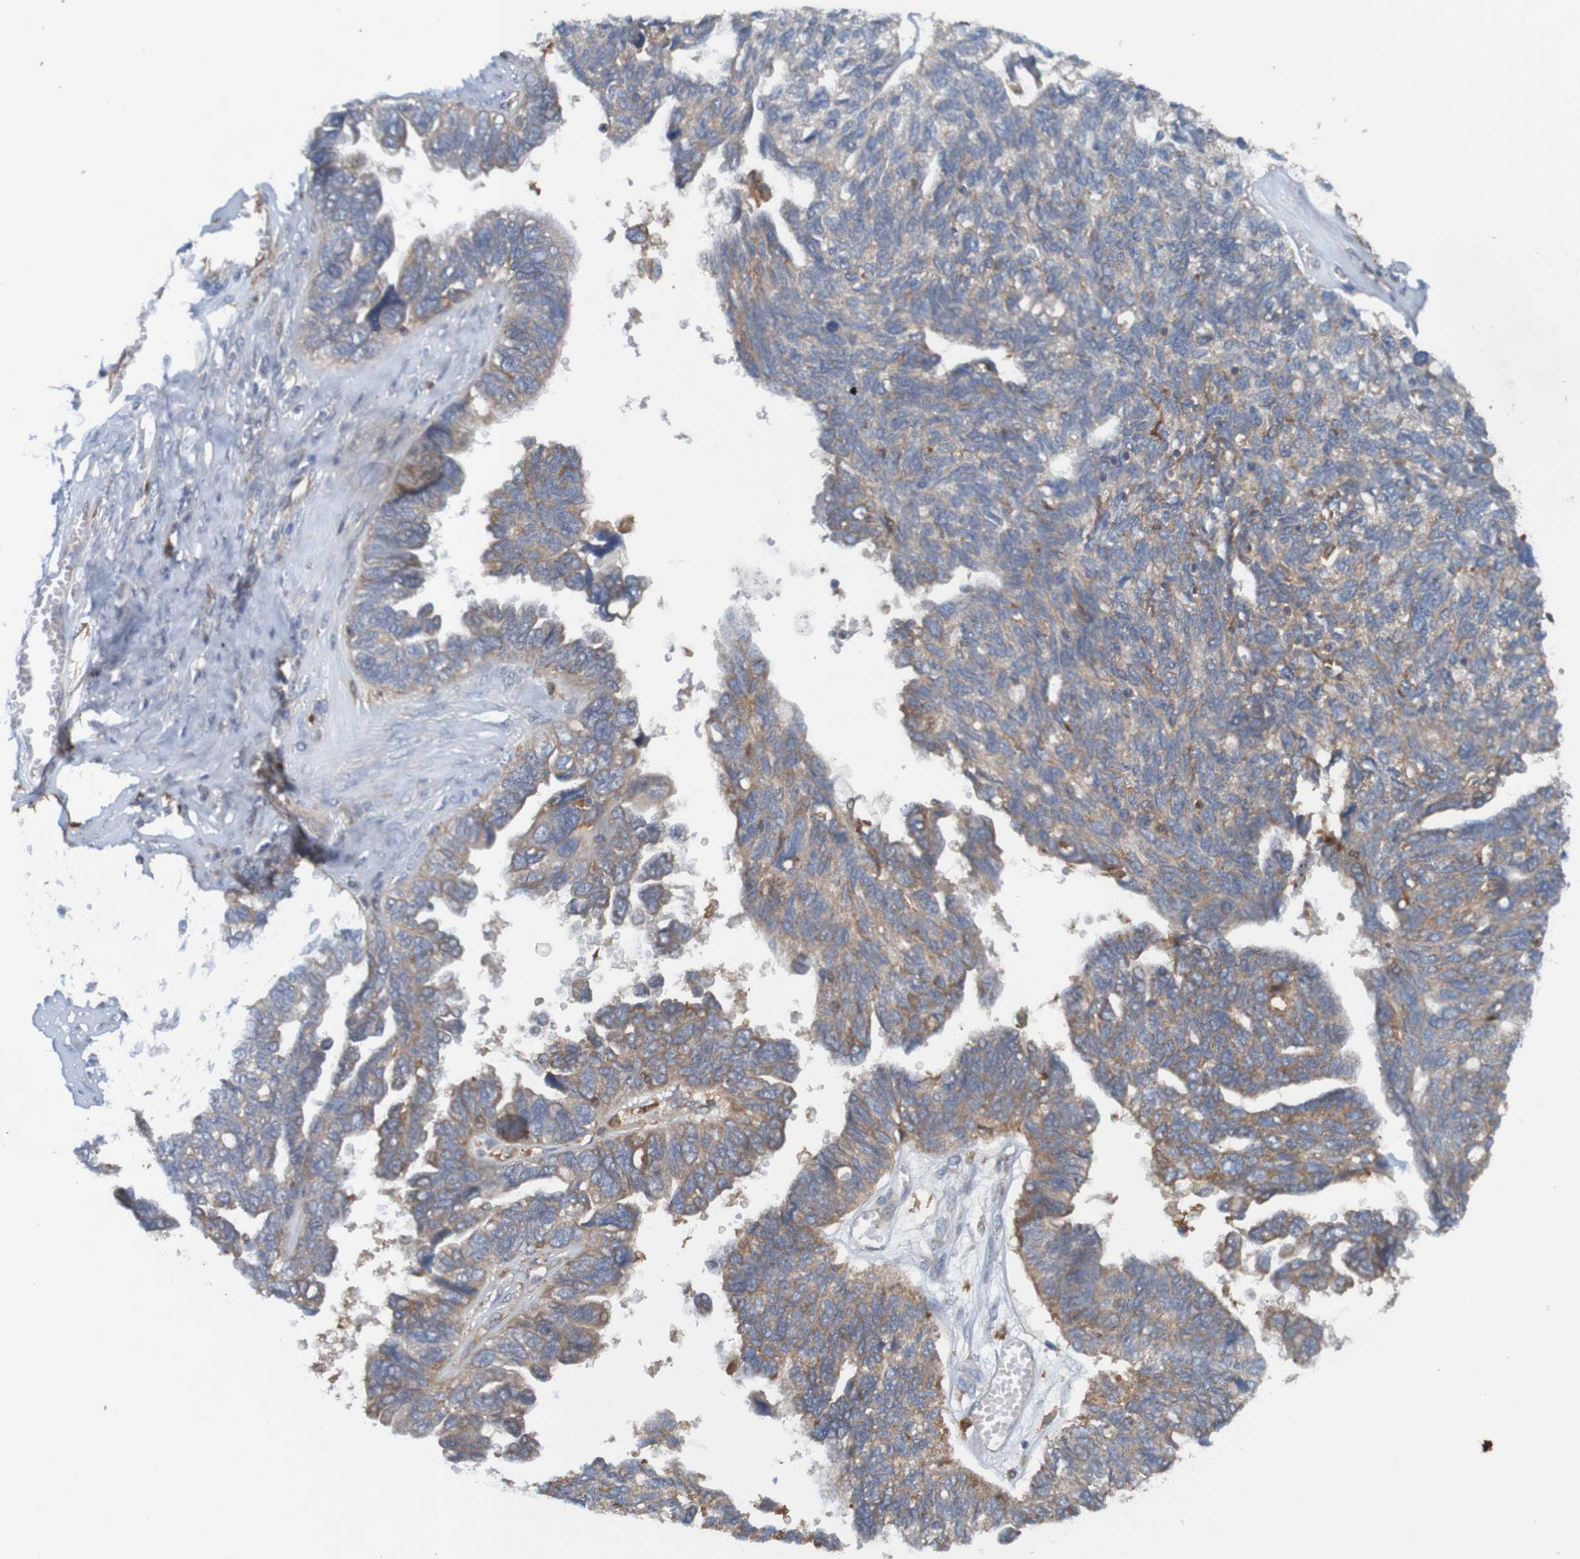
{"staining": {"intensity": "weak", "quantity": ">75%", "location": "cytoplasmic/membranous"}, "tissue": "ovarian cancer", "cell_type": "Tumor cells", "image_type": "cancer", "snomed": [{"axis": "morphology", "description": "Cystadenocarcinoma, serous, NOS"}, {"axis": "topography", "description": "Ovary"}], "caption": "Human ovarian cancer stained with a brown dye exhibits weak cytoplasmic/membranous positive positivity in approximately >75% of tumor cells.", "gene": "DNAJC4", "patient": {"sex": "female", "age": 79}}